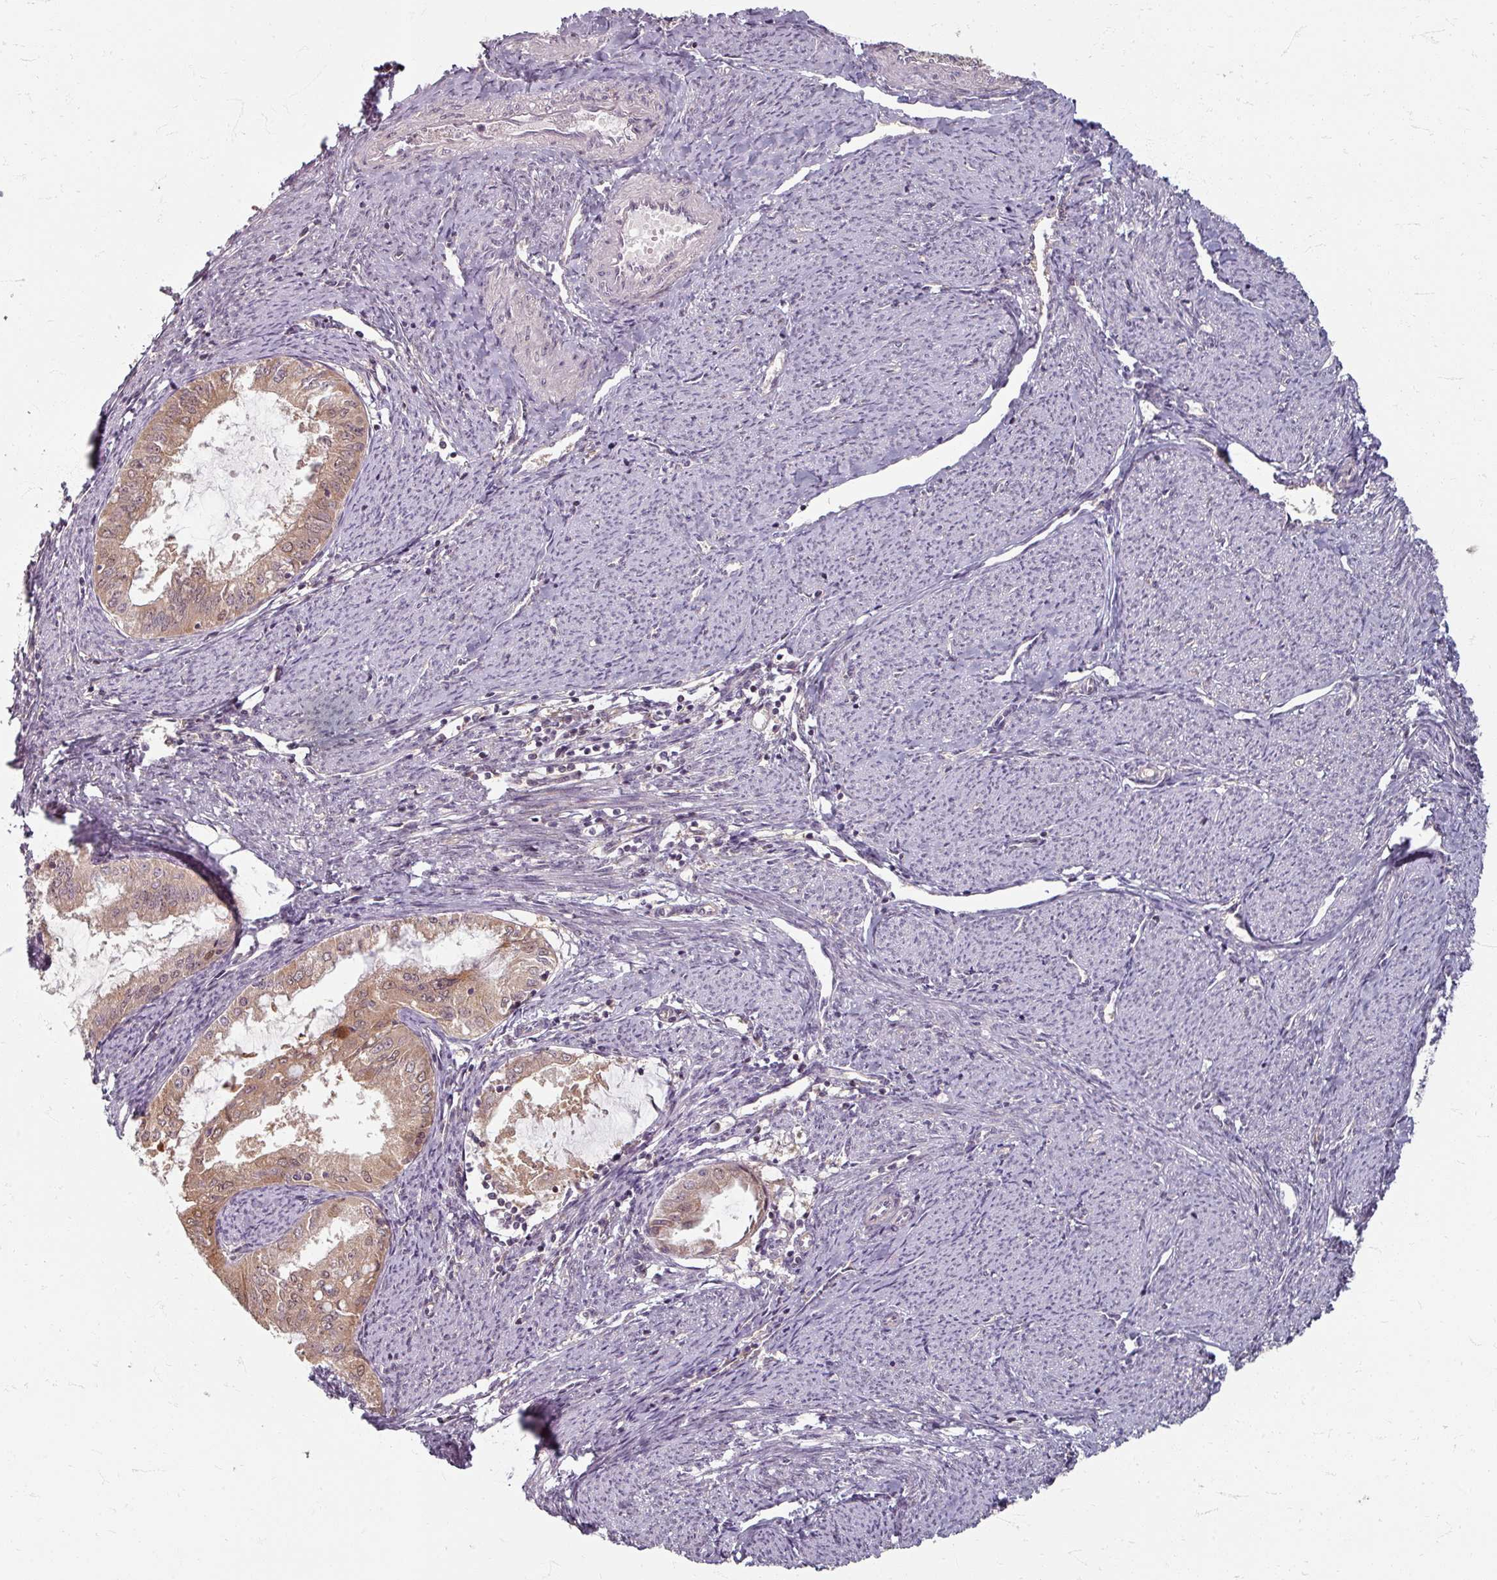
{"staining": {"intensity": "moderate", "quantity": ">75%", "location": "cytoplasmic/membranous"}, "tissue": "endometrial cancer", "cell_type": "Tumor cells", "image_type": "cancer", "snomed": [{"axis": "morphology", "description": "Adenocarcinoma, NOS"}, {"axis": "topography", "description": "Endometrium"}], "caption": "Endometrial cancer was stained to show a protein in brown. There is medium levels of moderate cytoplasmic/membranous staining in about >75% of tumor cells.", "gene": "STAM", "patient": {"sex": "female", "age": 70}}